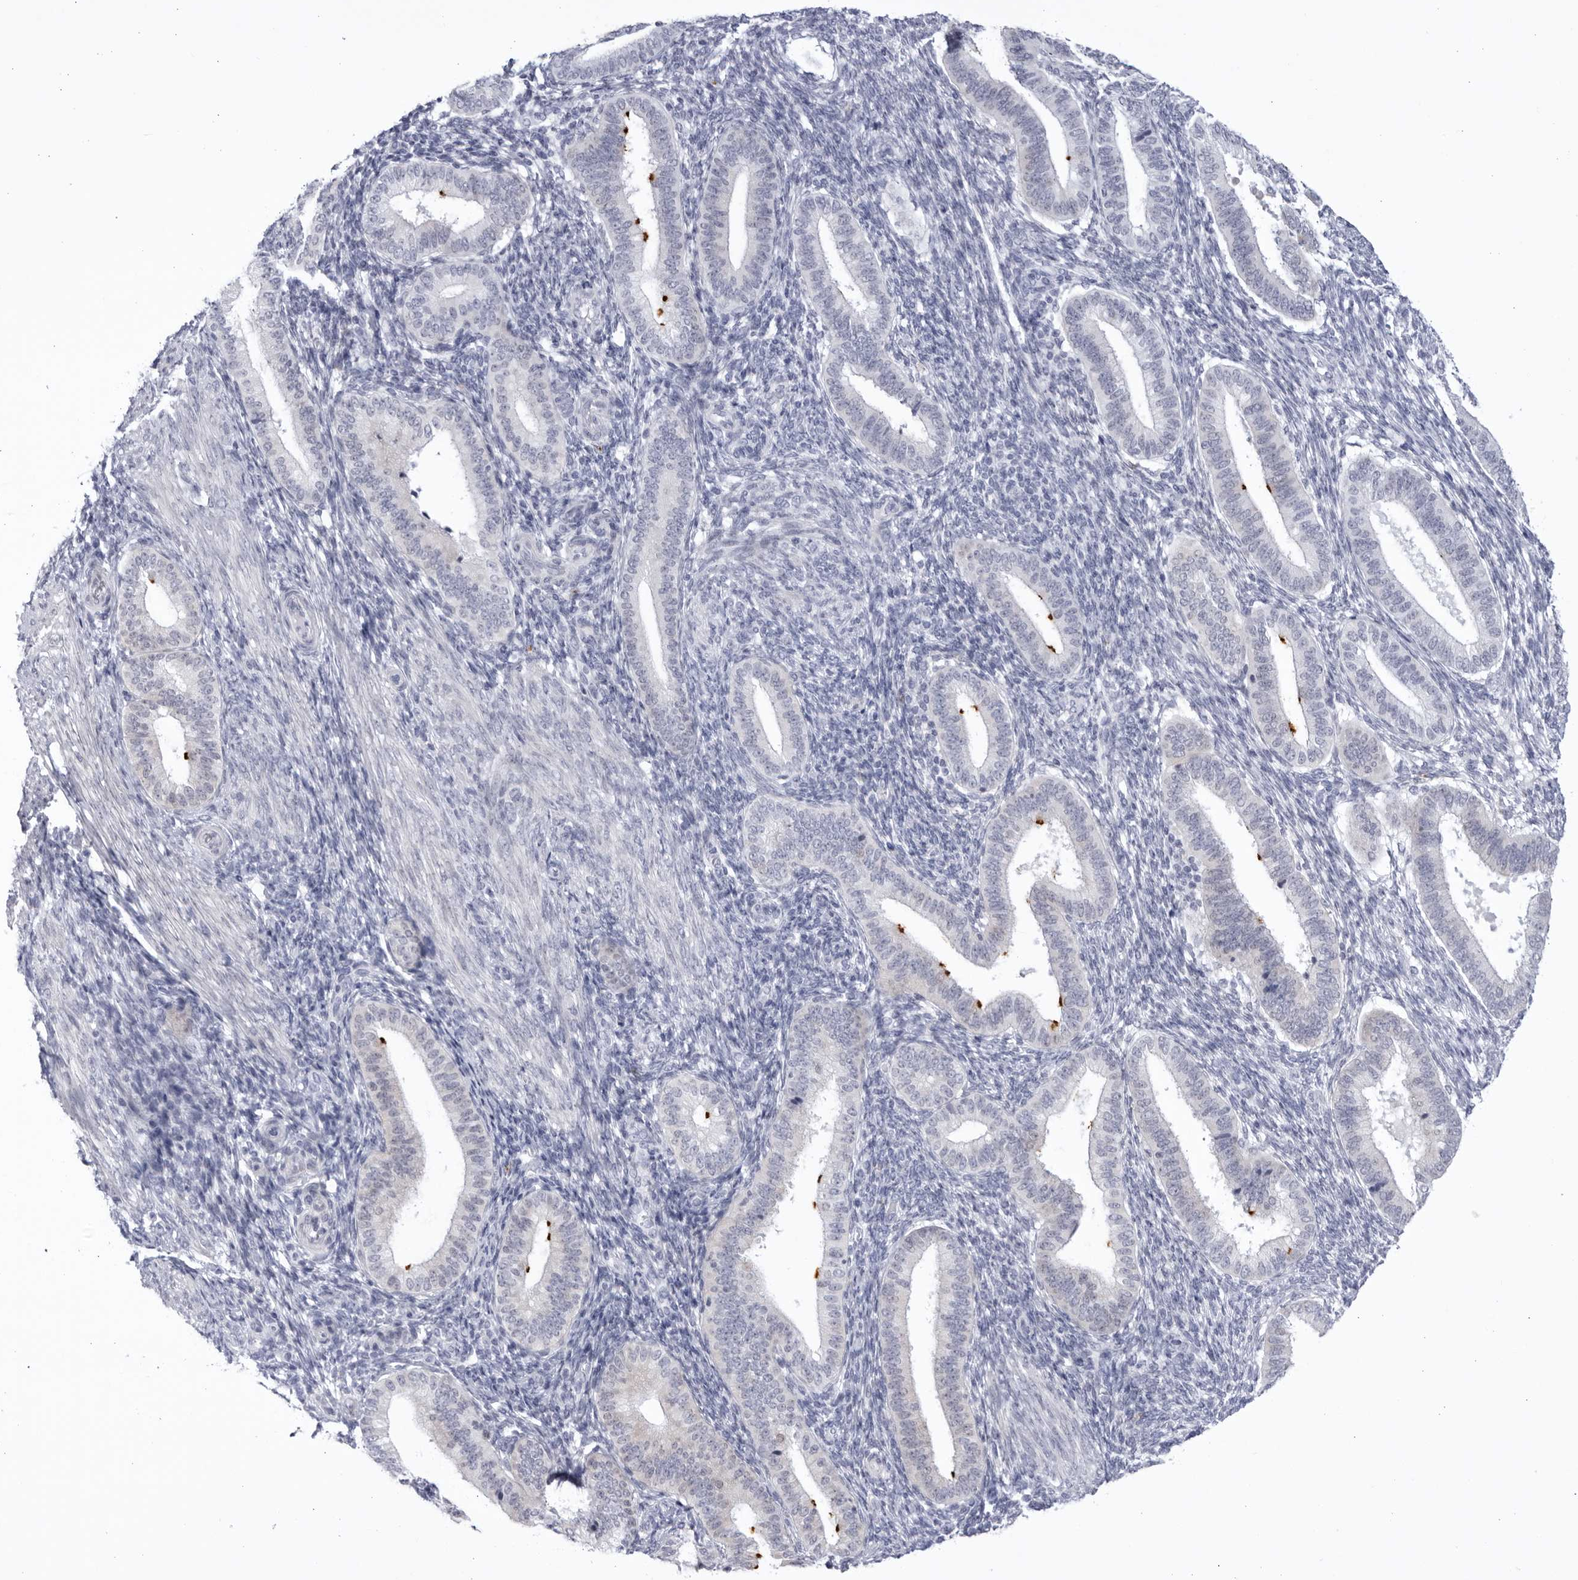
{"staining": {"intensity": "negative", "quantity": "none", "location": "none"}, "tissue": "endometrium", "cell_type": "Cells in endometrial stroma", "image_type": "normal", "snomed": [{"axis": "morphology", "description": "Normal tissue, NOS"}, {"axis": "topography", "description": "Endometrium"}], "caption": "This photomicrograph is of normal endometrium stained with IHC to label a protein in brown with the nuclei are counter-stained blue. There is no expression in cells in endometrial stroma. Nuclei are stained in blue.", "gene": "CCDC181", "patient": {"sex": "female", "age": 39}}